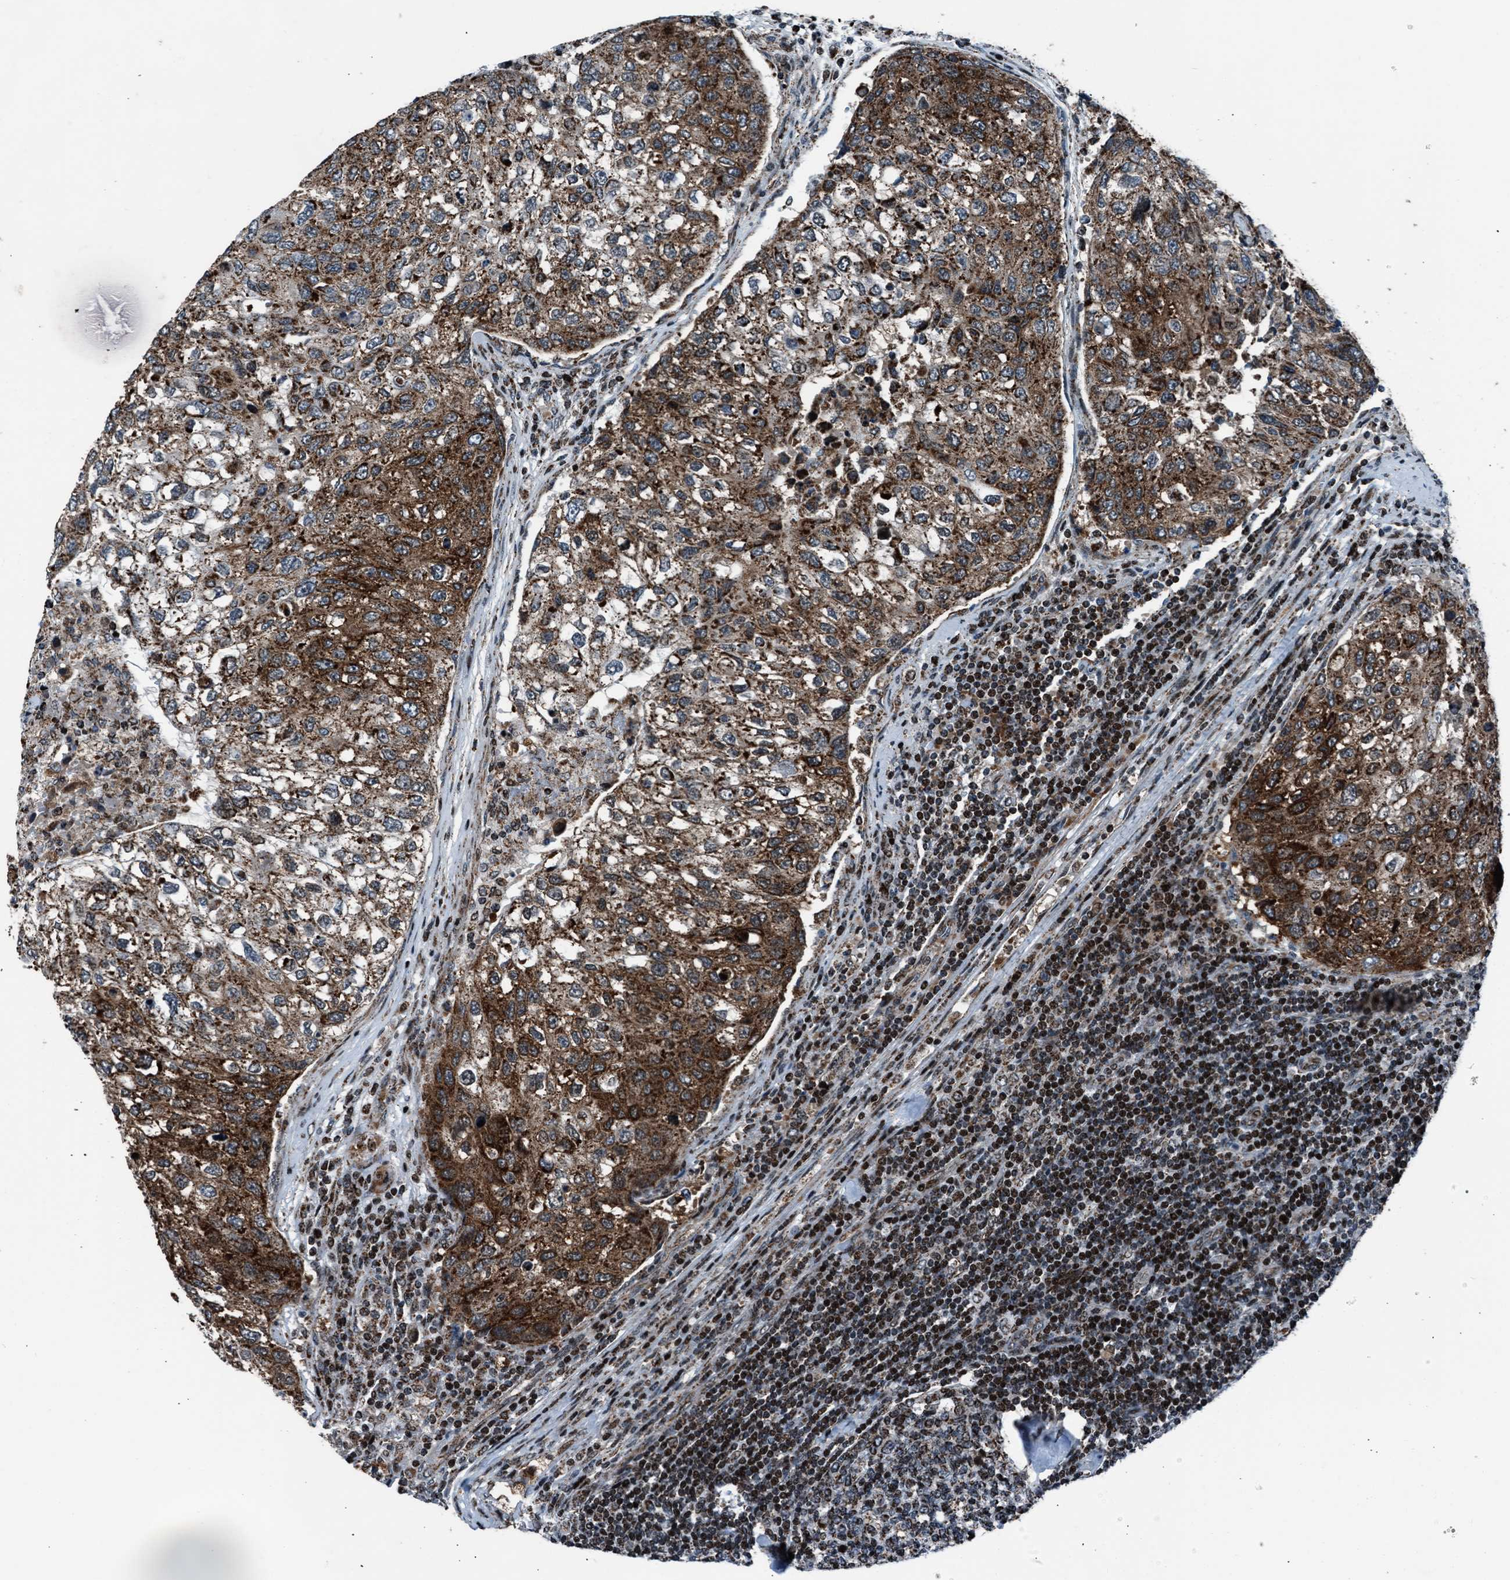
{"staining": {"intensity": "moderate", "quantity": ">75%", "location": "cytoplasmic/membranous"}, "tissue": "urothelial cancer", "cell_type": "Tumor cells", "image_type": "cancer", "snomed": [{"axis": "morphology", "description": "Urothelial carcinoma, High grade"}, {"axis": "topography", "description": "Lymph node"}, {"axis": "topography", "description": "Urinary bladder"}], "caption": "Immunohistochemistry staining of urothelial cancer, which exhibits medium levels of moderate cytoplasmic/membranous staining in about >75% of tumor cells indicating moderate cytoplasmic/membranous protein positivity. The staining was performed using DAB (3,3'-diaminobenzidine) (brown) for protein detection and nuclei were counterstained in hematoxylin (blue).", "gene": "MORC3", "patient": {"sex": "male", "age": 51}}